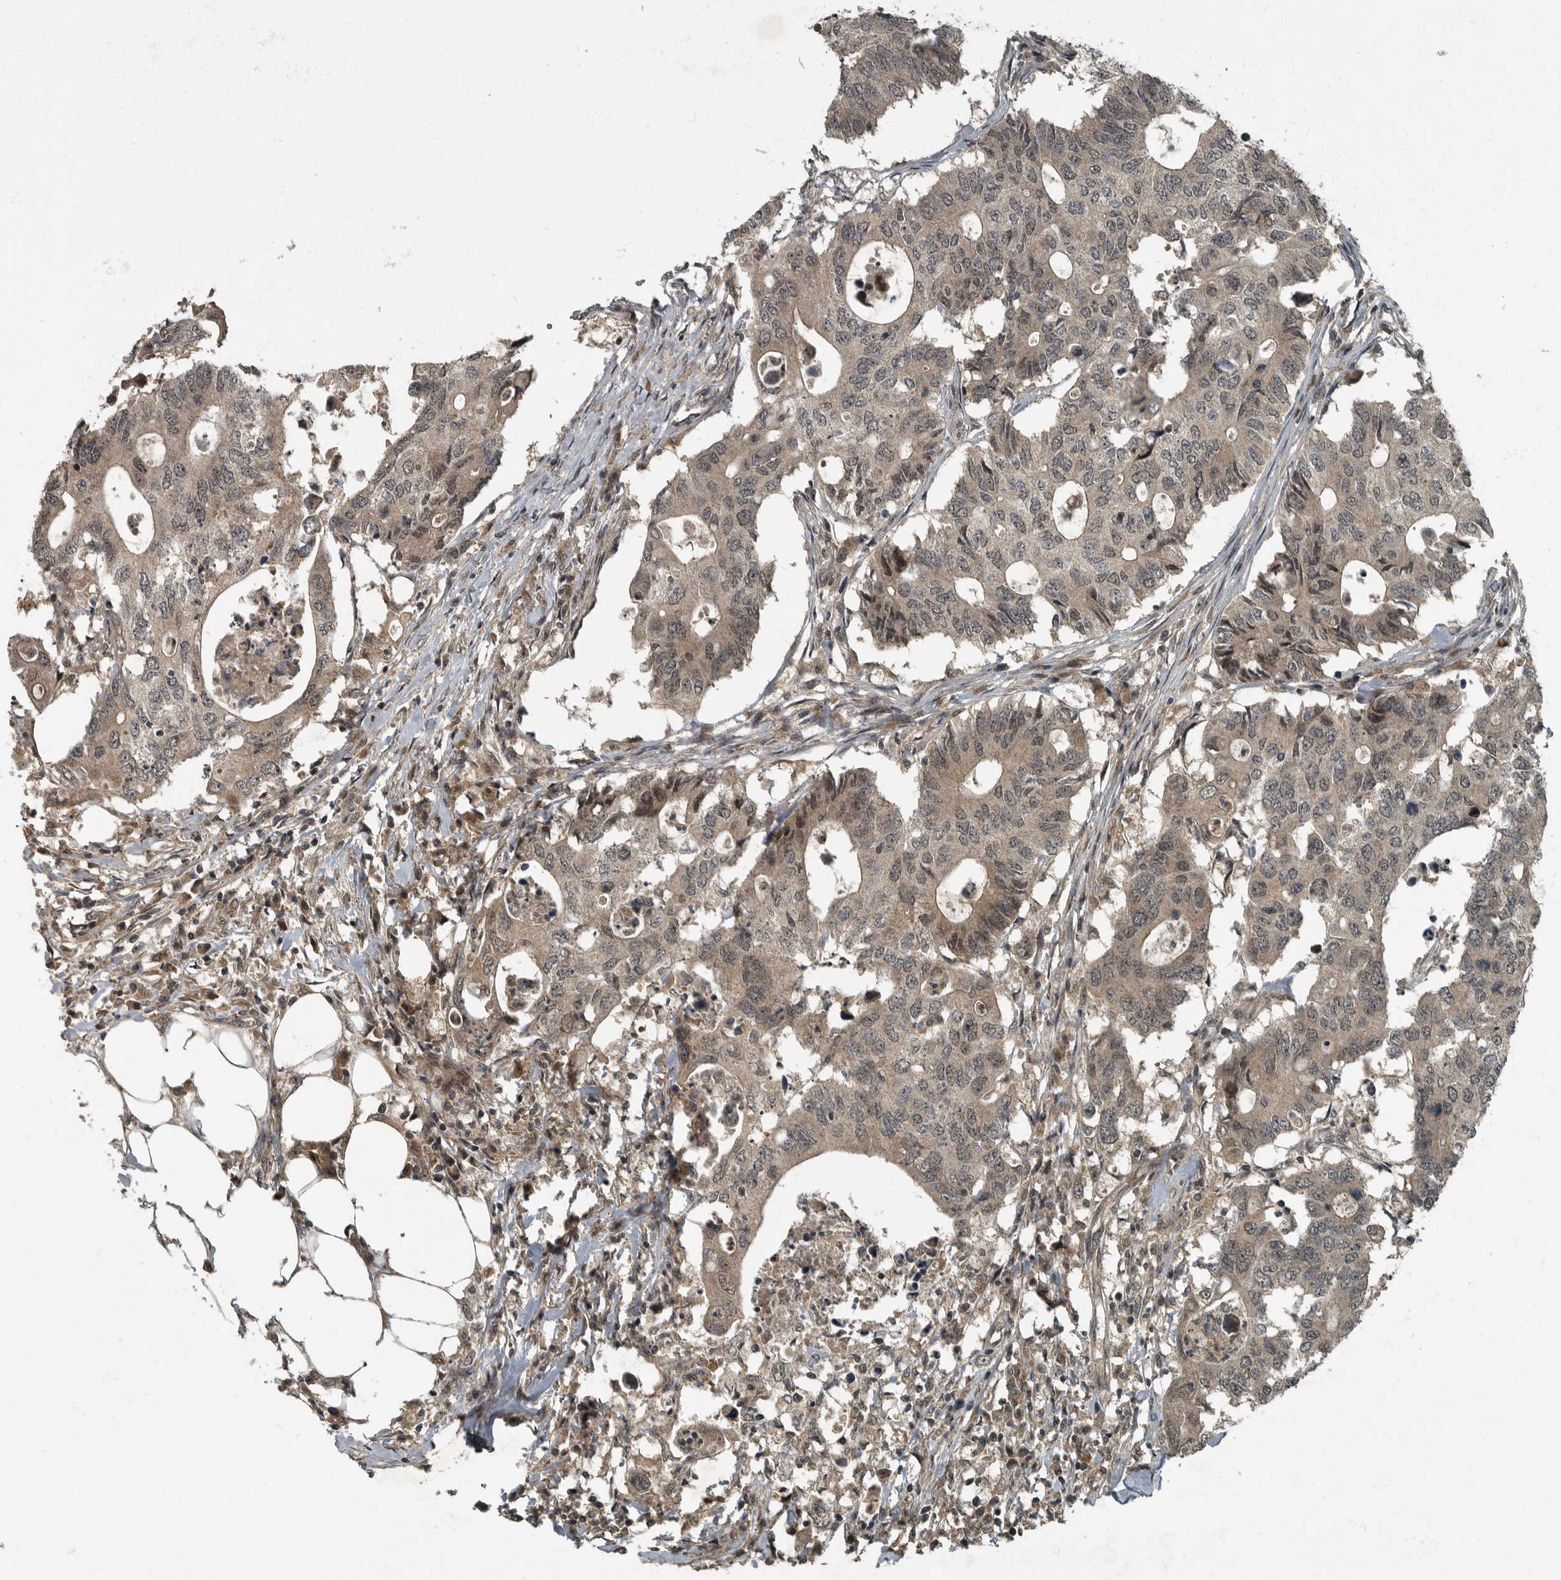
{"staining": {"intensity": "weak", "quantity": "25%-75%", "location": "cytoplasmic/membranous,nuclear"}, "tissue": "colorectal cancer", "cell_type": "Tumor cells", "image_type": "cancer", "snomed": [{"axis": "morphology", "description": "Adenocarcinoma, NOS"}, {"axis": "topography", "description": "Colon"}], "caption": "High-magnification brightfield microscopy of adenocarcinoma (colorectal) stained with DAB (3,3'-diaminobenzidine) (brown) and counterstained with hematoxylin (blue). tumor cells exhibit weak cytoplasmic/membranous and nuclear expression is appreciated in about25%-75% of cells. Nuclei are stained in blue.", "gene": "FOXO1", "patient": {"sex": "male", "age": 71}}